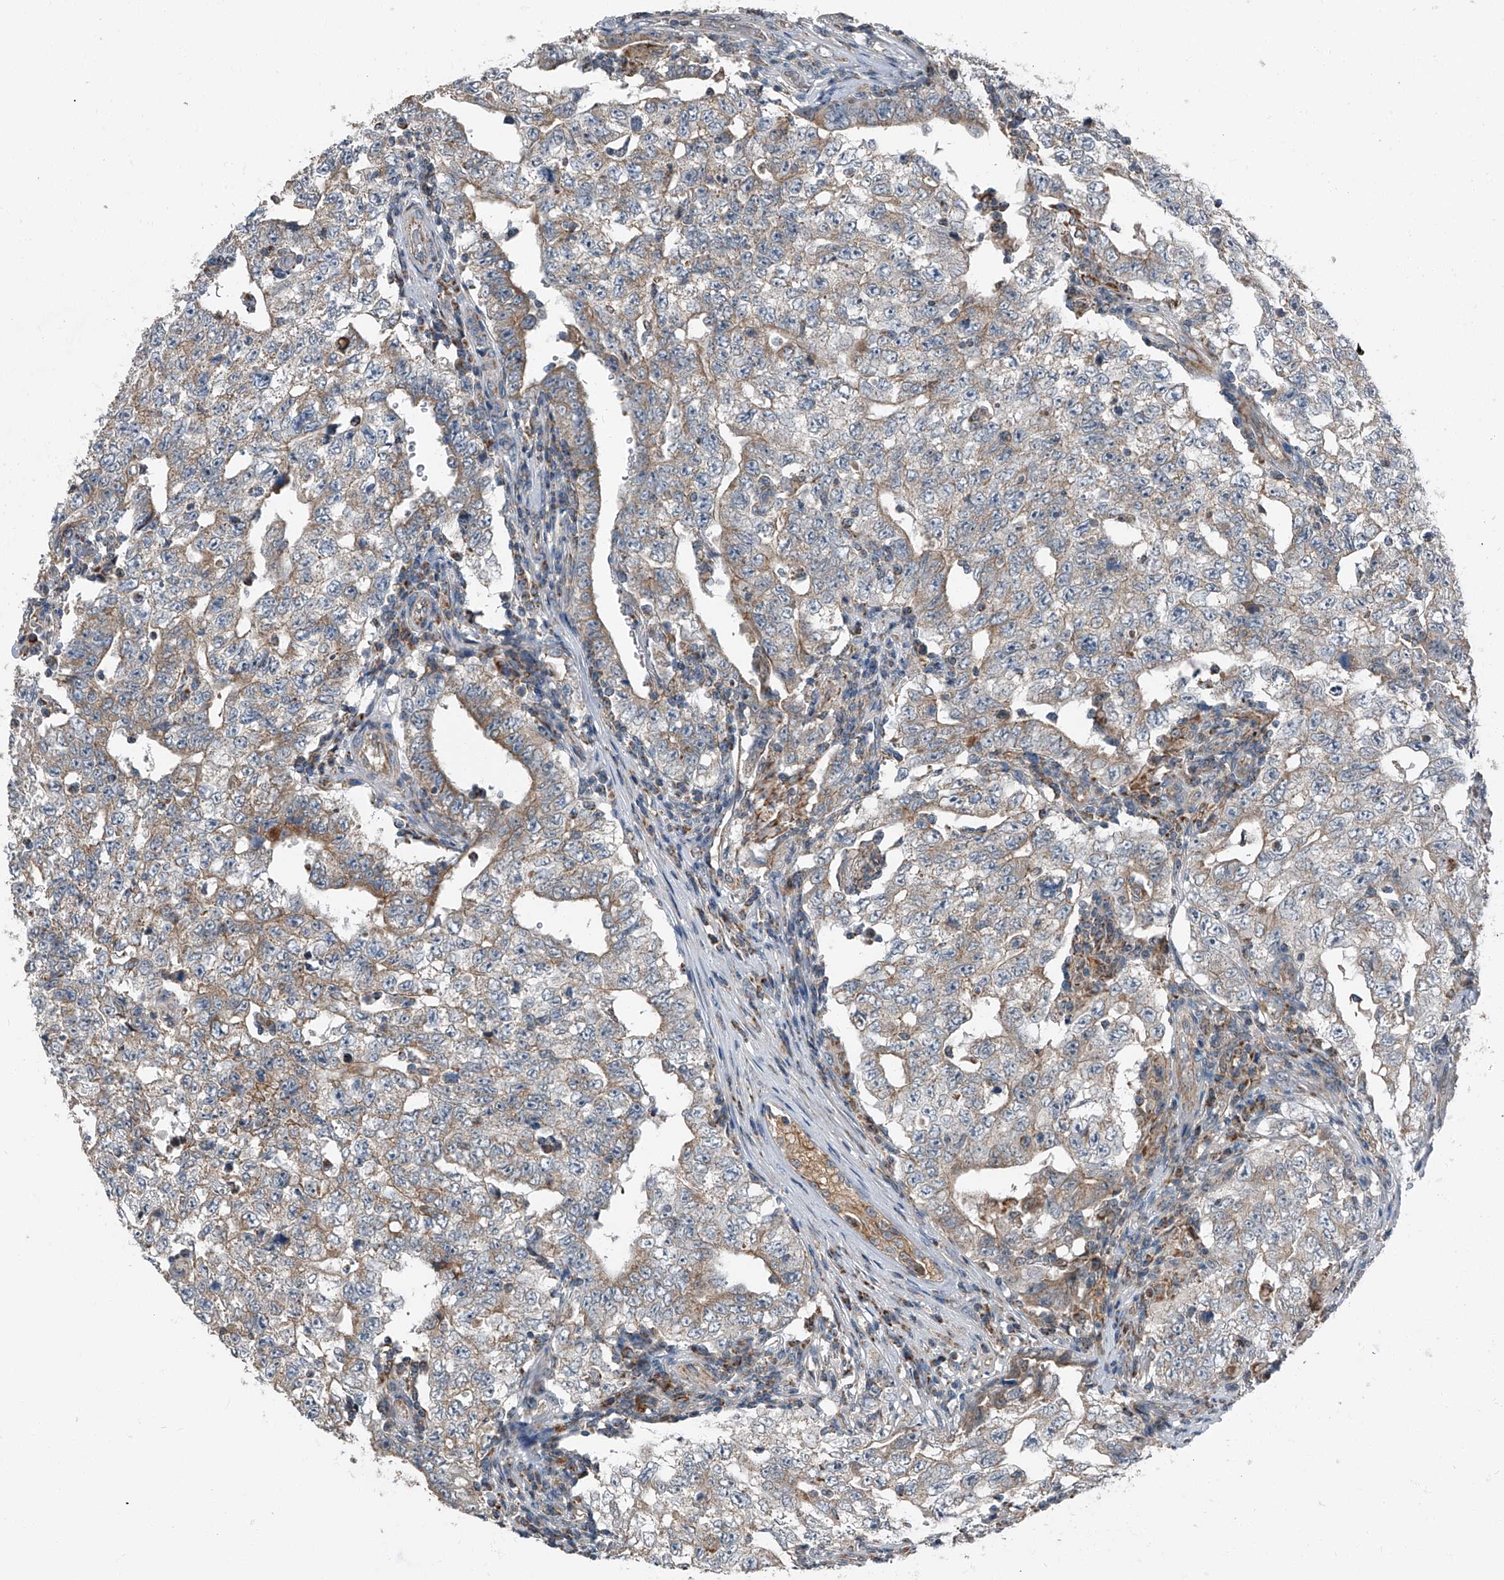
{"staining": {"intensity": "moderate", "quantity": "25%-75%", "location": "cytoplasmic/membranous"}, "tissue": "testis cancer", "cell_type": "Tumor cells", "image_type": "cancer", "snomed": [{"axis": "morphology", "description": "Carcinoma, Embryonal, NOS"}, {"axis": "topography", "description": "Testis"}], "caption": "Embryonal carcinoma (testis) tissue exhibits moderate cytoplasmic/membranous positivity in about 25%-75% of tumor cells, visualized by immunohistochemistry.", "gene": "CHRNA7", "patient": {"sex": "male", "age": 26}}